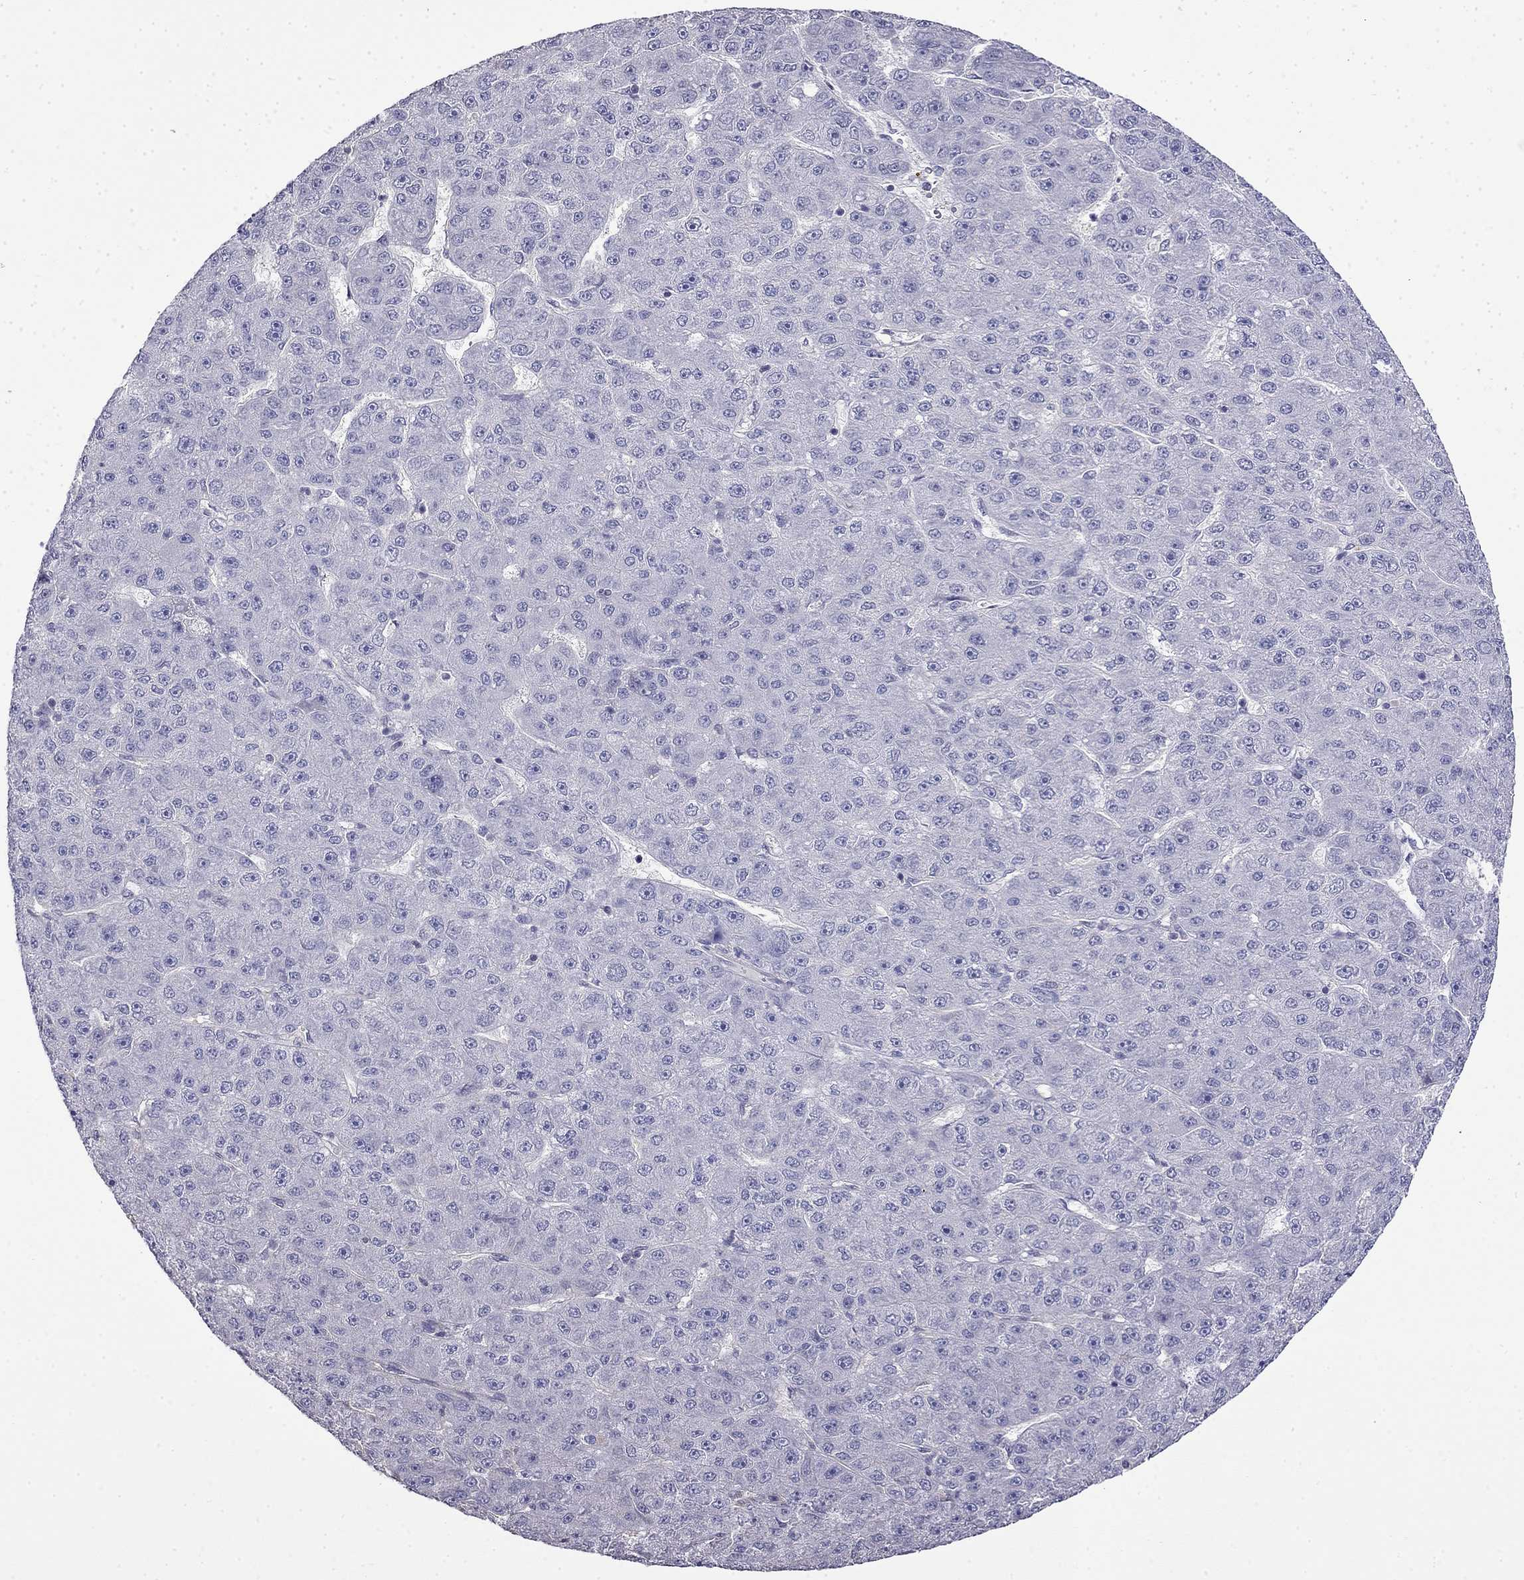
{"staining": {"intensity": "negative", "quantity": "none", "location": "none"}, "tissue": "liver cancer", "cell_type": "Tumor cells", "image_type": "cancer", "snomed": [{"axis": "morphology", "description": "Carcinoma, Hepatocellular, NOS"}, {"axis": "topography", "description": "Liver"}], "caption": "Image shows no protein staining in tumor cells of hepatocellular carcinoma (liver) tissue.", "gene": "GUCA1B", "patient": {"sex": "male", "age": 67}}